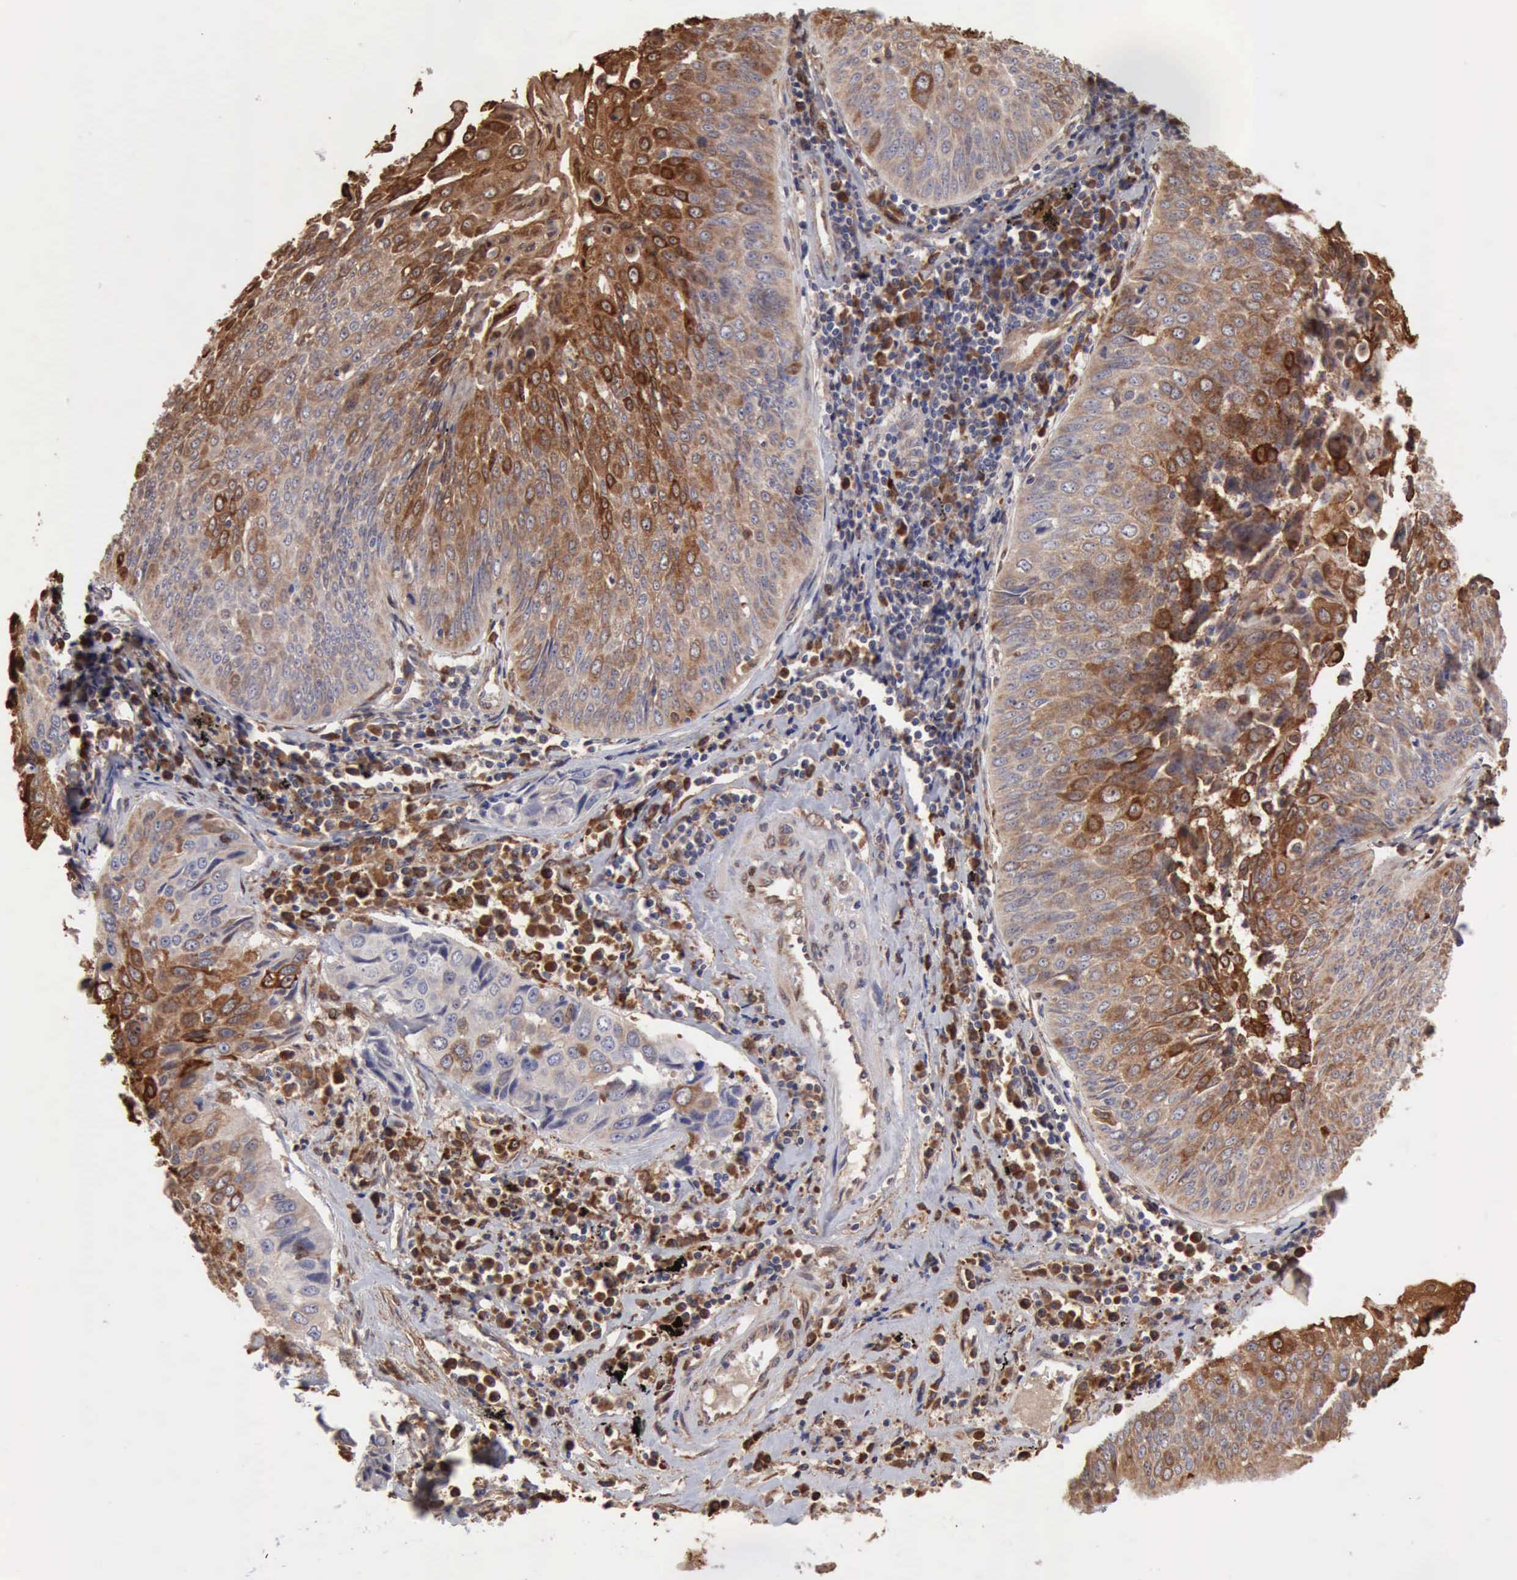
{"staining": {"intensity": "strong", "quantity": "25%-75%", "location": "cytoplasmic/membranous"}, "tissue": "lung cancer", "cell_type": "Tumor cells", "image_type": "cancer", "snomed": [{"axis": "morphology", "description": "Adenocarcinoma, NOS"}, {"axis": "topography", "description": "Lung"}], "caption": "High-magnification brightfield microscopy of lung cancer (adenocarcinoma) stained with DAB (brown) and counterstained with hematoxylin (blue). tumor cells exhibit strong cytoplasmic/membranous positivity is seen in about25%-75% of cells.", "gene": "APOL2", "patient": {"sex": "male", "age": 60}}